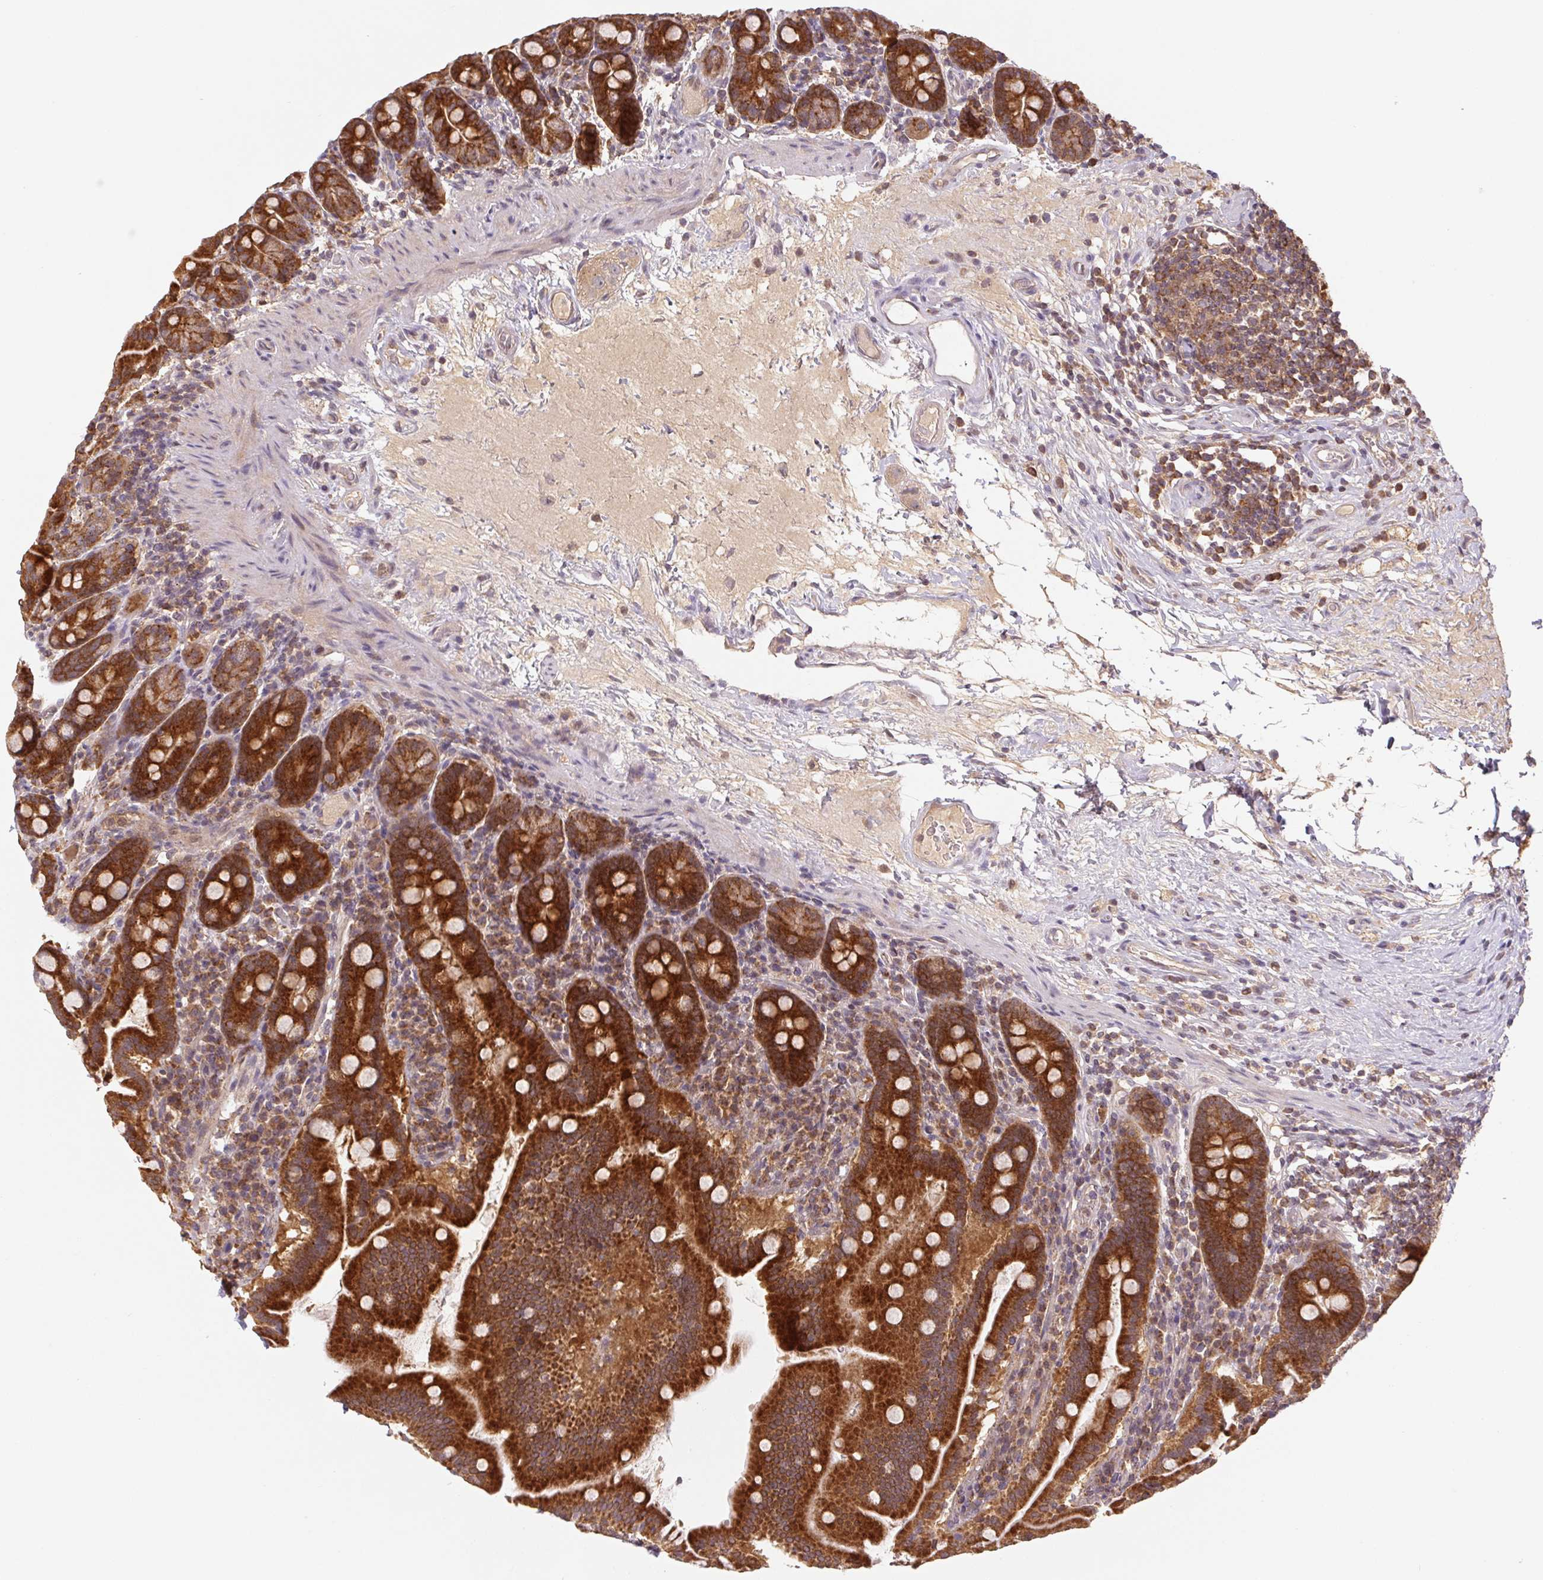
{"staining": {"intensity": "strong", "quantity": ">75%", "location": "cytoplasmic/membranous"}, "tissue": "small intestine", "cell_type": "Glandular cells", "image_type": "normal", "snomed": [{"axis": "morphology", "description": "Normal tissue, NOS"}, {"axis": "topography", "description": "Small intestine"}], "caption": "A histopathology image of human small intestine stained for a protein reveals strong cytoplasmic/membranous brown staining in glandular cells. (Brightfield microscopy of DAB IHC at high magnification).", "gene": "MTHFD1L", "patient": {"sex": "male", "age": 26}}